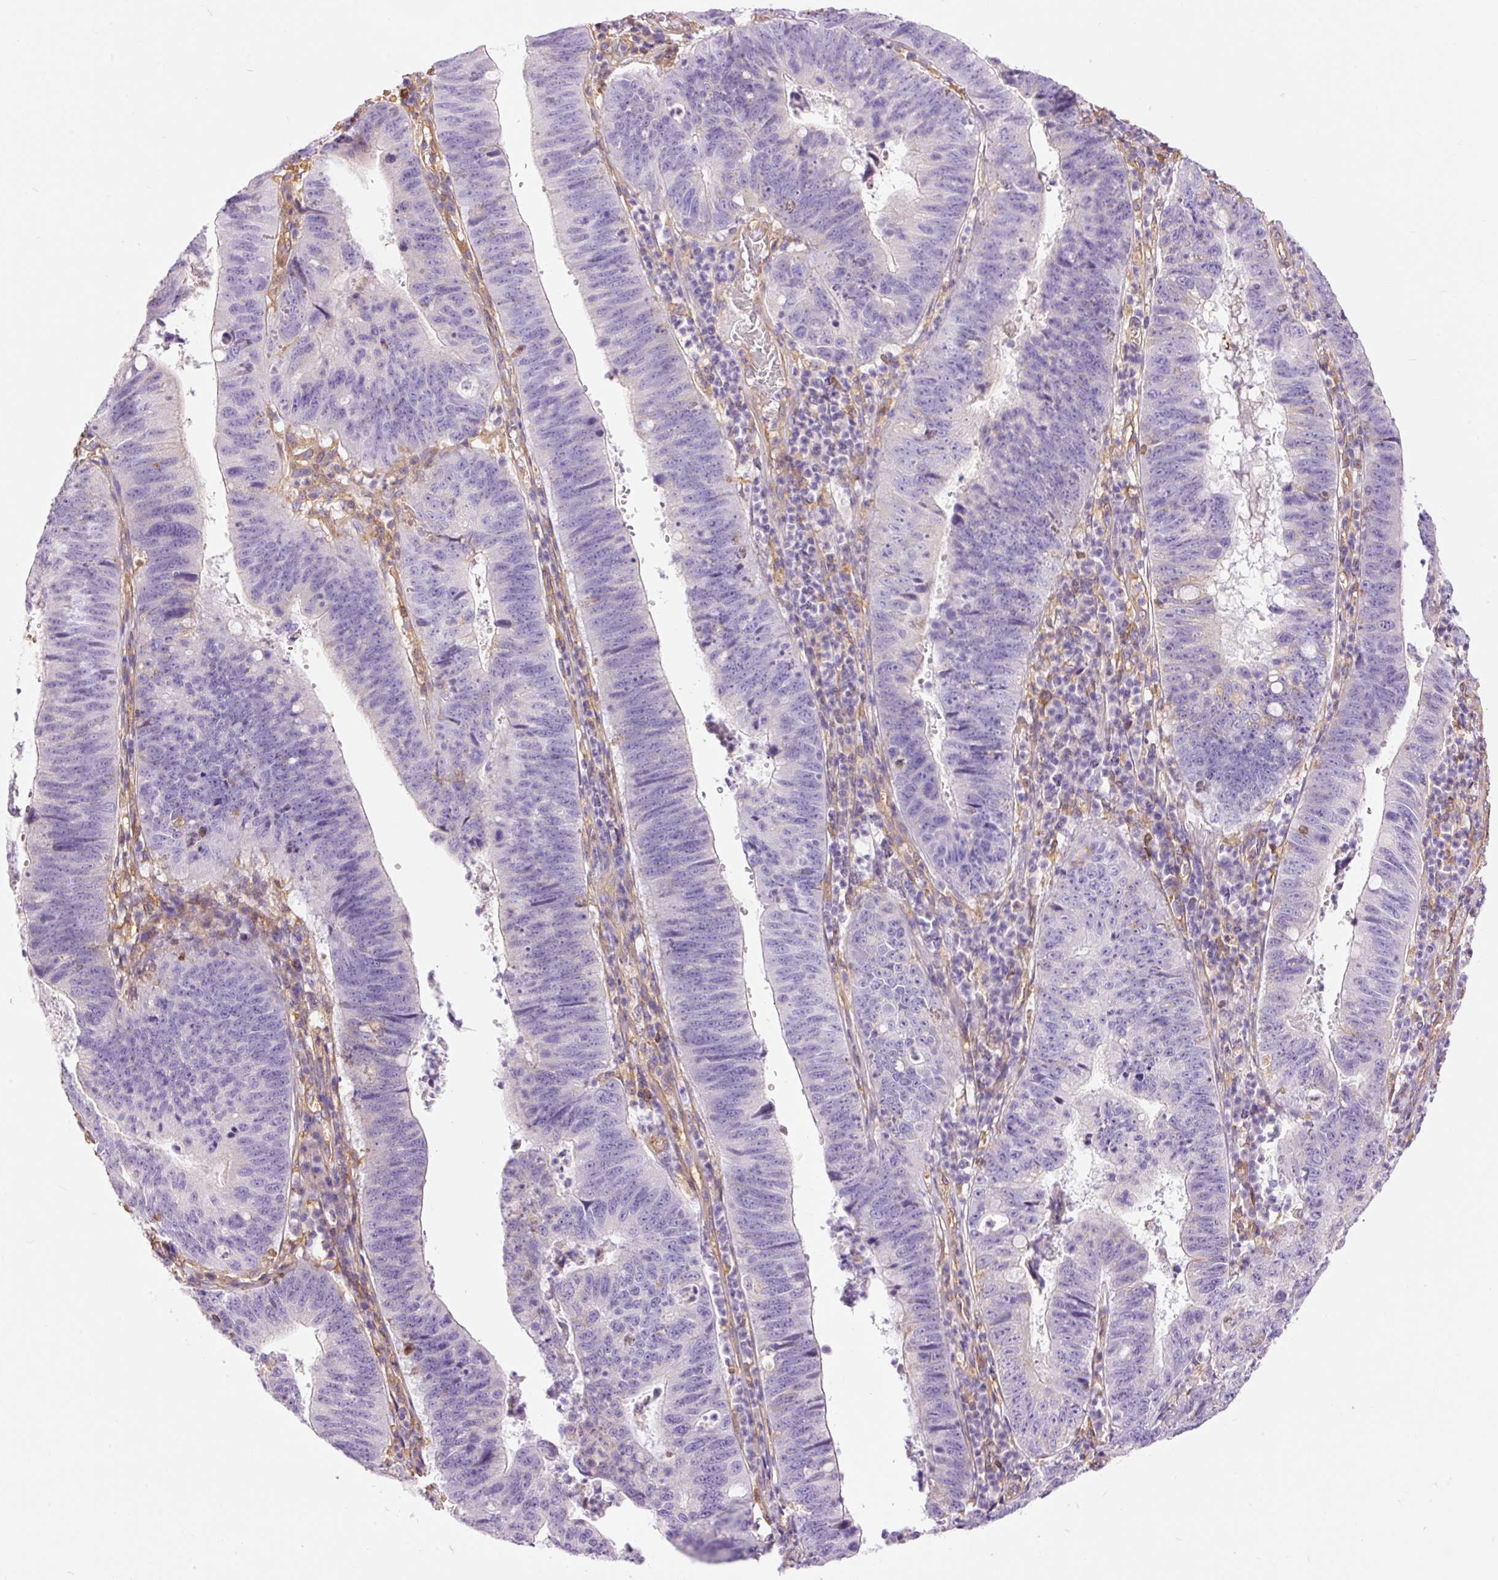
{"staining": {"intensity": "negative", "quantity": "none", "location": "none"}, "tissue": "stomach cancer", "cell_type": "Tumor cells", "image_type": "cancer", "snomed": [{"axis": "morphology", "description": "Adenocarcinoma, NOS"}, {"axis": "topography", "description": "Stomach"}], "caption": "Adenocarcinoma (stomach) was stained to show a protein in brown. There is no significant positivity in tumor cells.", "gene": "IL10RB", "patient": {"sex": "male", "age": 59}}